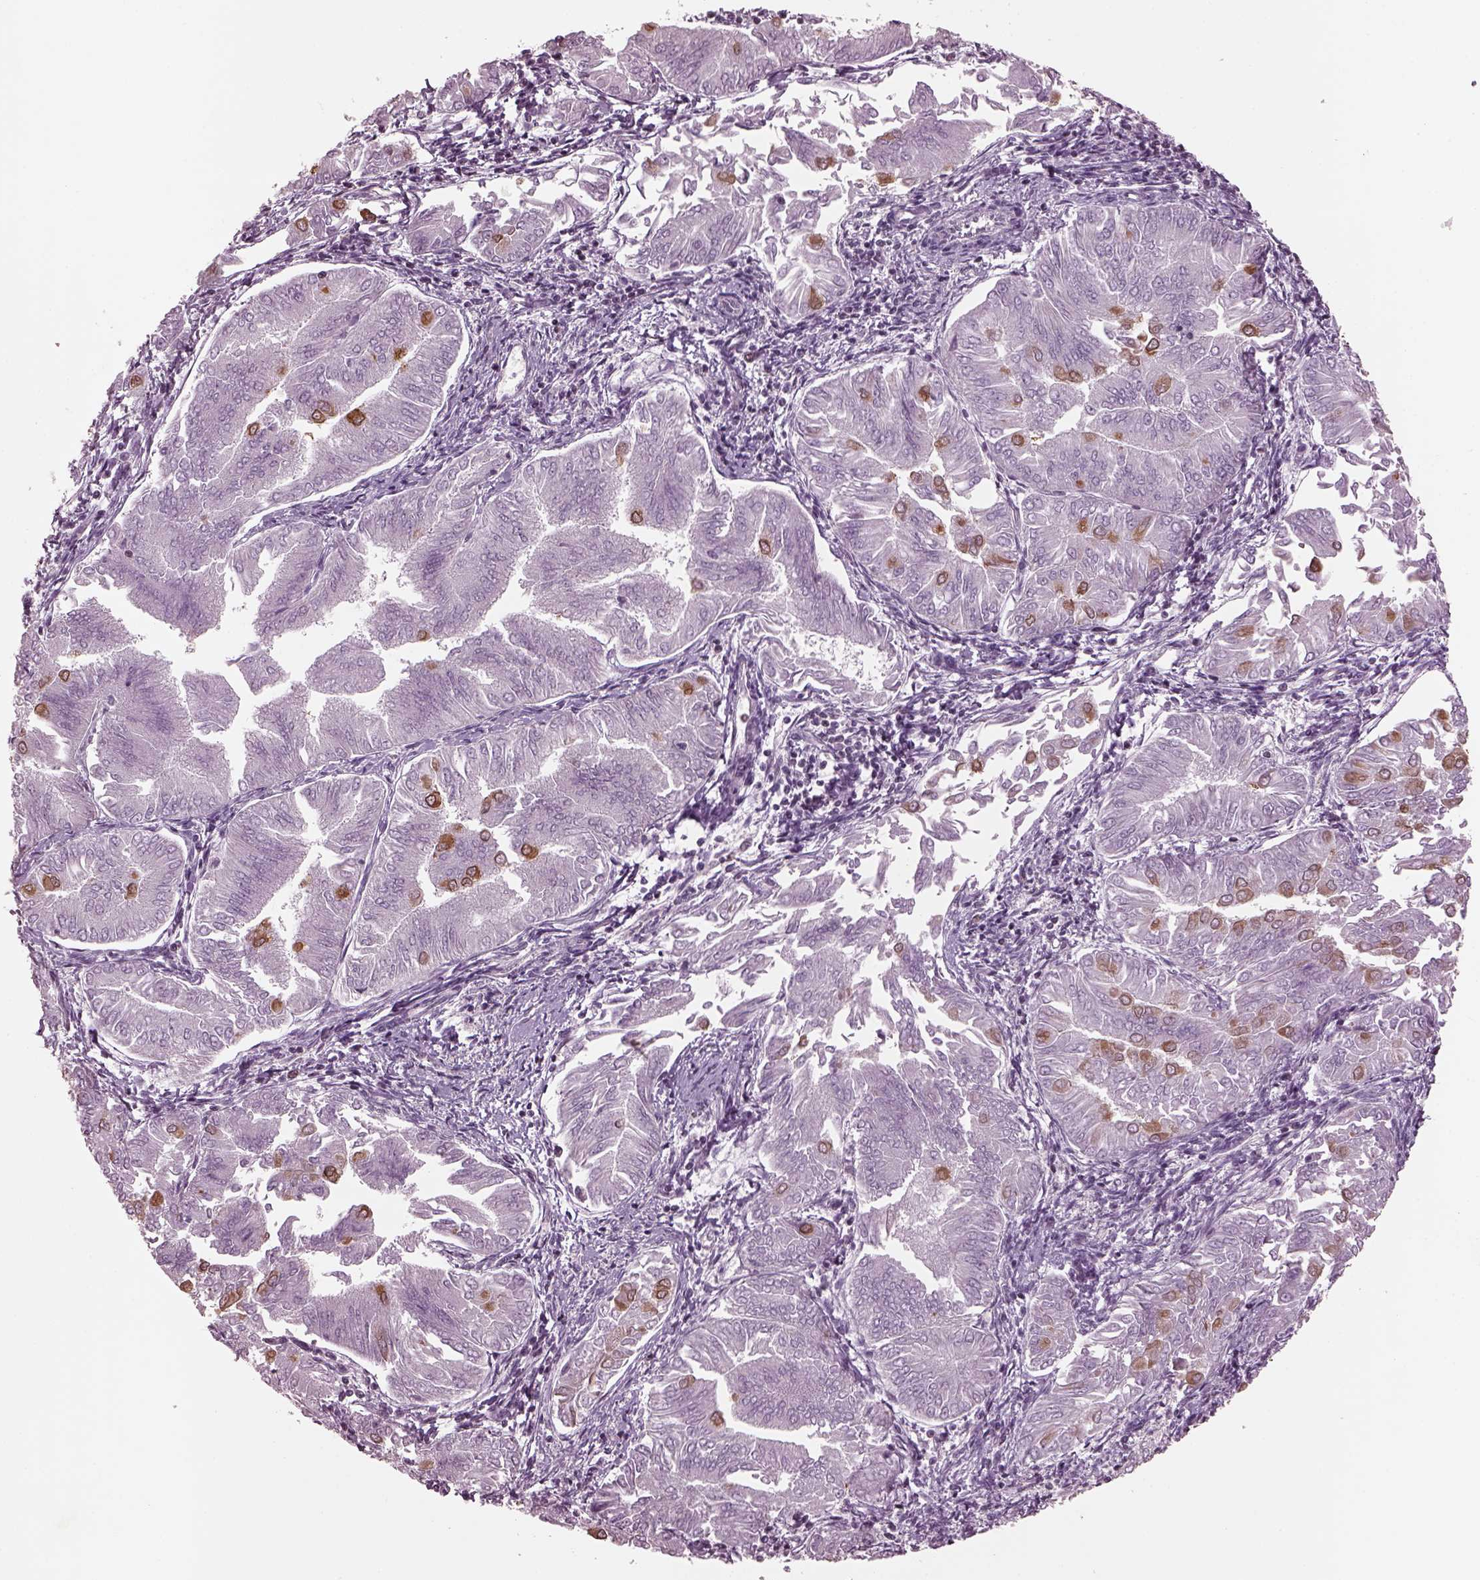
{"staining": {"intensity": "strong", "quantity": "<25%", "location": "cytoplasmic/membranous"}, "tissue": "endometrial cancer", "cell_type": "Tumor cells", "image_type": "cancer", "snomed": [{"axis": "morphology", "description": "Adenocarcinoma, NOS"}, {"axis": "topography", "description": "Endometrium"}], "caption": "Immunohistochemical staining of human endometrial cancer demonstrates medium levels of strong cytoplasmic/membranous protein staining in about <25% of tumor cells.", "gene": "RUVBL2", "patient": {"sex": "female", "age": 53}}